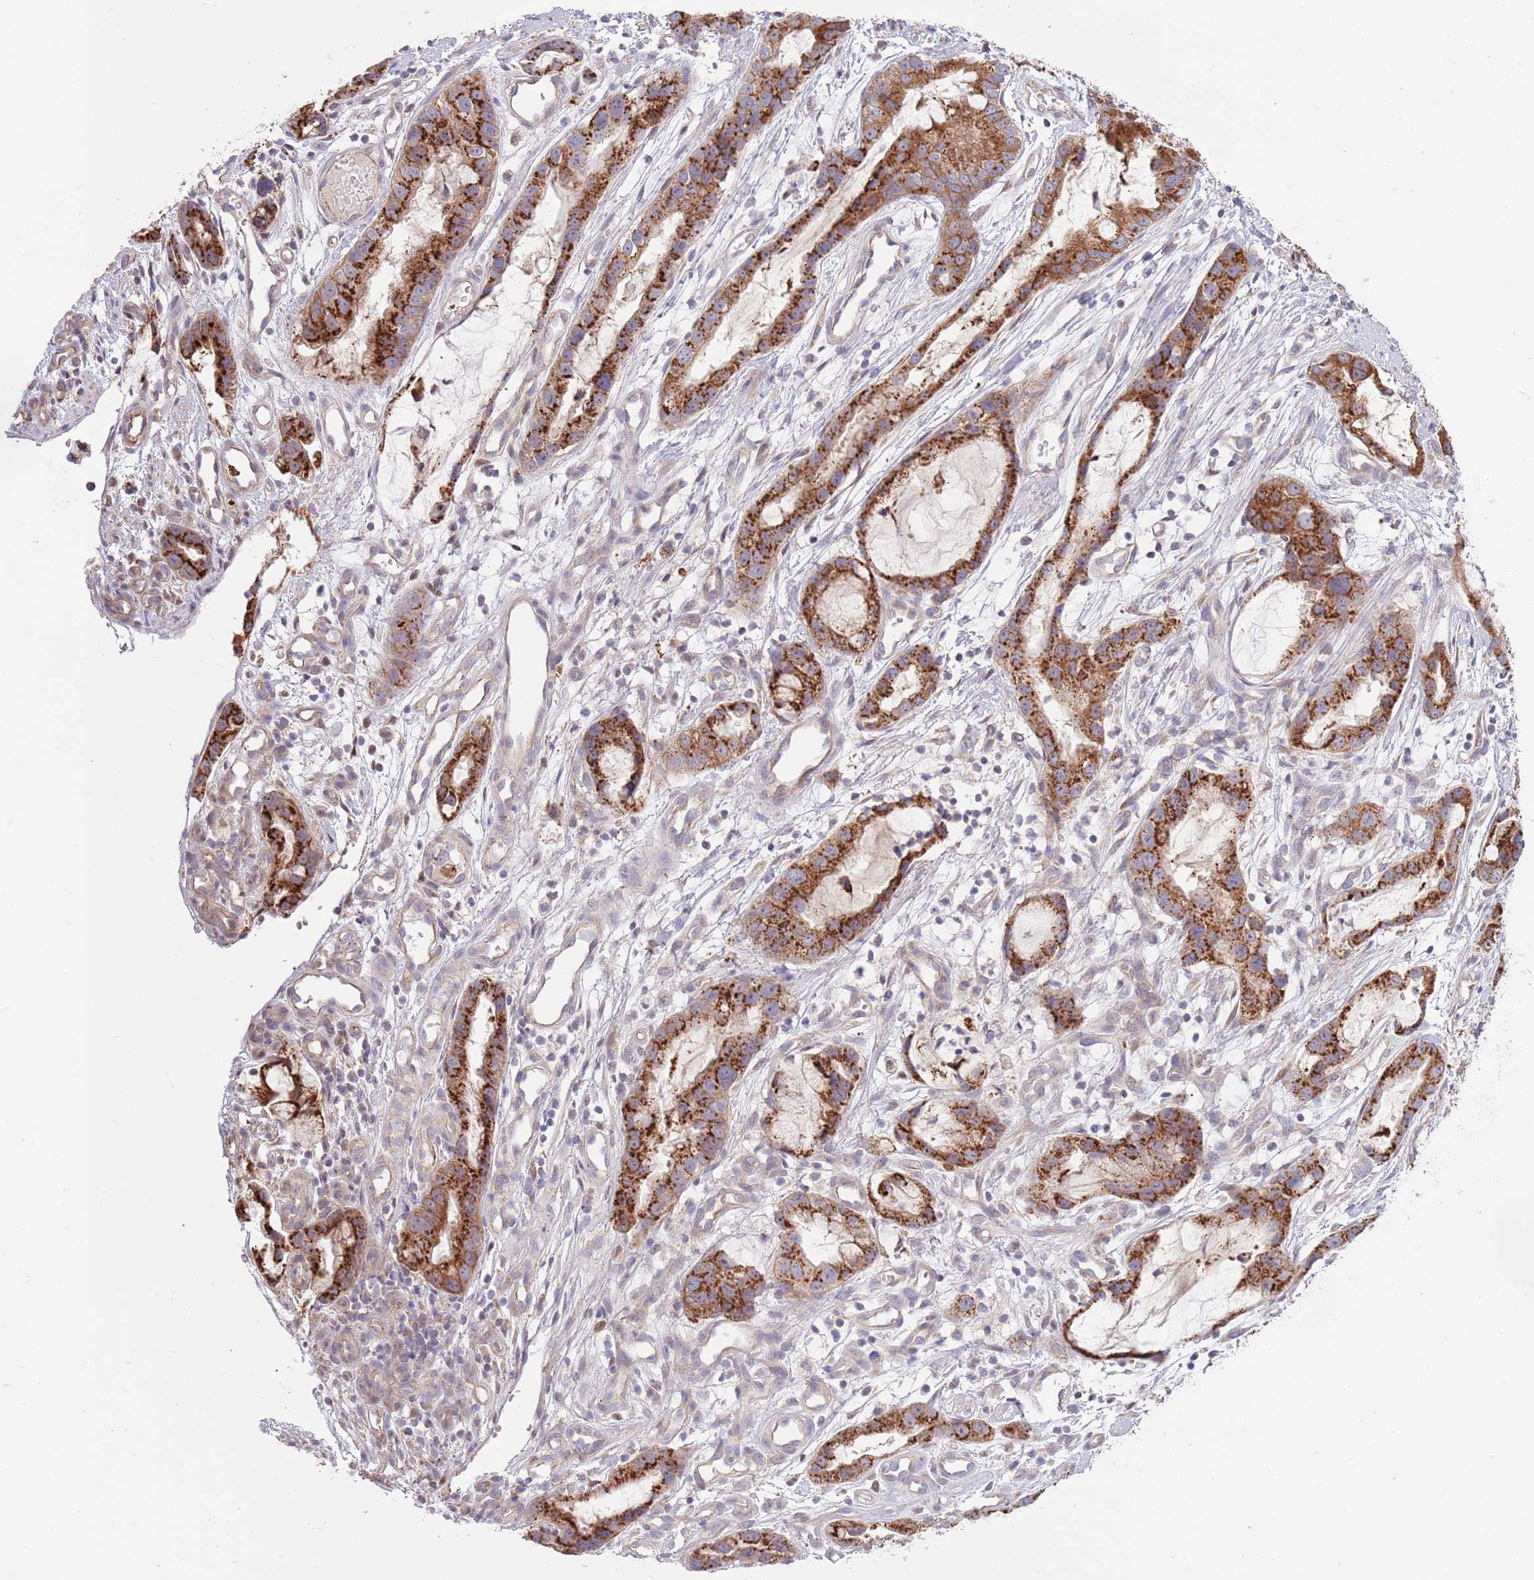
{"staining": {"intensity": "strong", "quantity": ">75%", "location": "cytoplasmic/membranous"}, "tissue": "stomach cancer", "cell_type": "Tumor cells", "image_type": "cancer", "snomed": [{"axis": "morphology", "description": "Adenocarcinoma, NOS"}, {"axis": "topography", "description": "Stomach"}], "caption": "Stomach cancer stained with a protein marker exhibits strong staining in tumor cells.", "gene": "ARL2BP", "patient": {"sex": "male", "age": 55}}